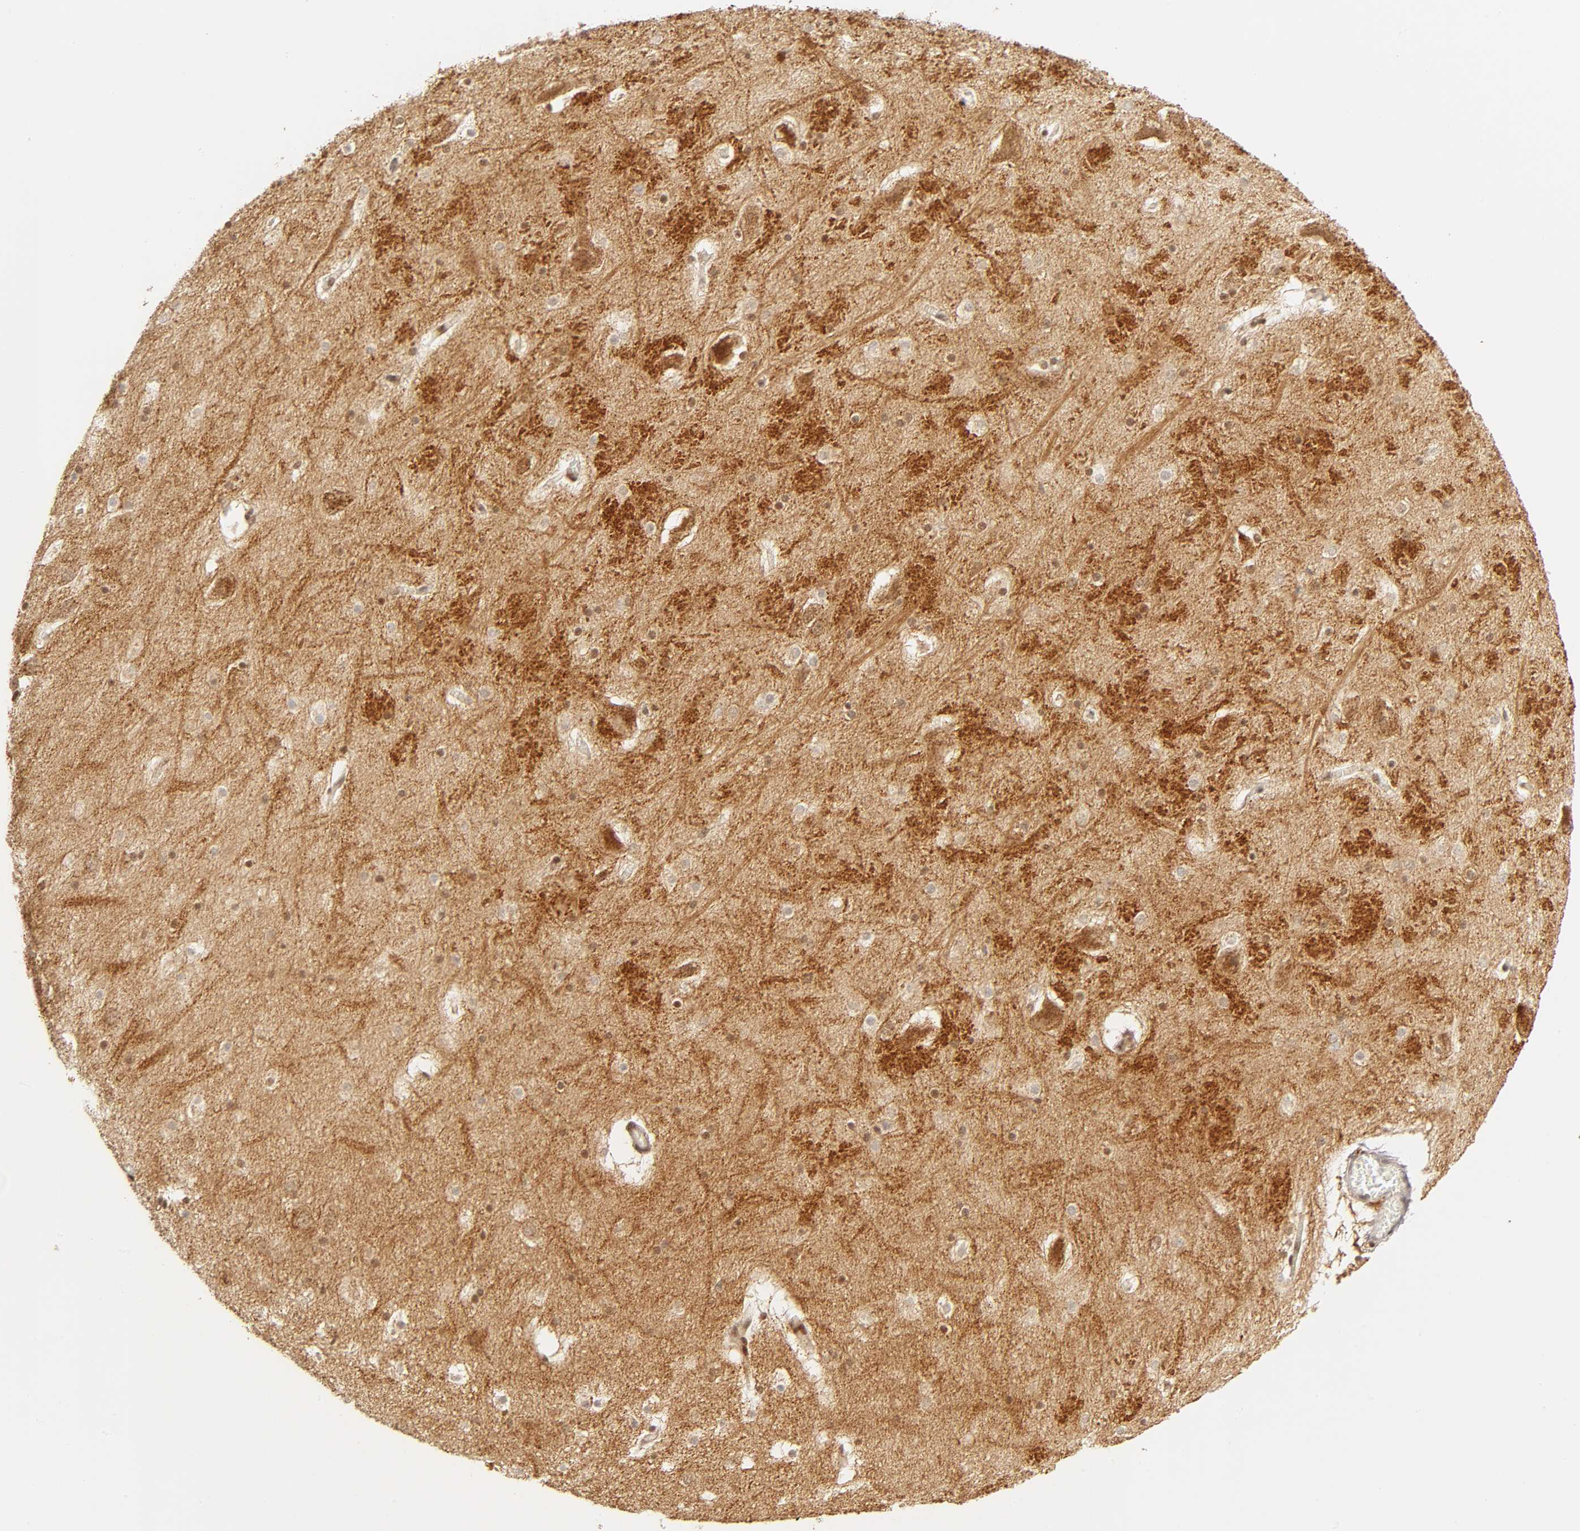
{"staining": {"intensity": "weak", "quantity": "25%-75%", "location": "cytoplasmic/membranous,nuclear"}, "tissue": "hippocampus", "cell_type": "Glial cells", "image_type": "normal", "snomed": [{"axis": "morphology", "description": "Normal tissue, NOS"}, {"axis": "topography", "description": "Hippocampus"}], "caption": "The histopathology image reveals immunohistochemical staining of benign hippocampus. There is weak cytoplasmic/membranous,nuclear staining is identified in about 25%-75% of glial cells. The staining is performed using DAB (3,3'-diaminobenzidine) brown chromogen to label protein expression. The nuclei are counter-stained blue using hematoxylin.", "gene": "TAF10", "patient": {"sex": "male", "age": 45}}